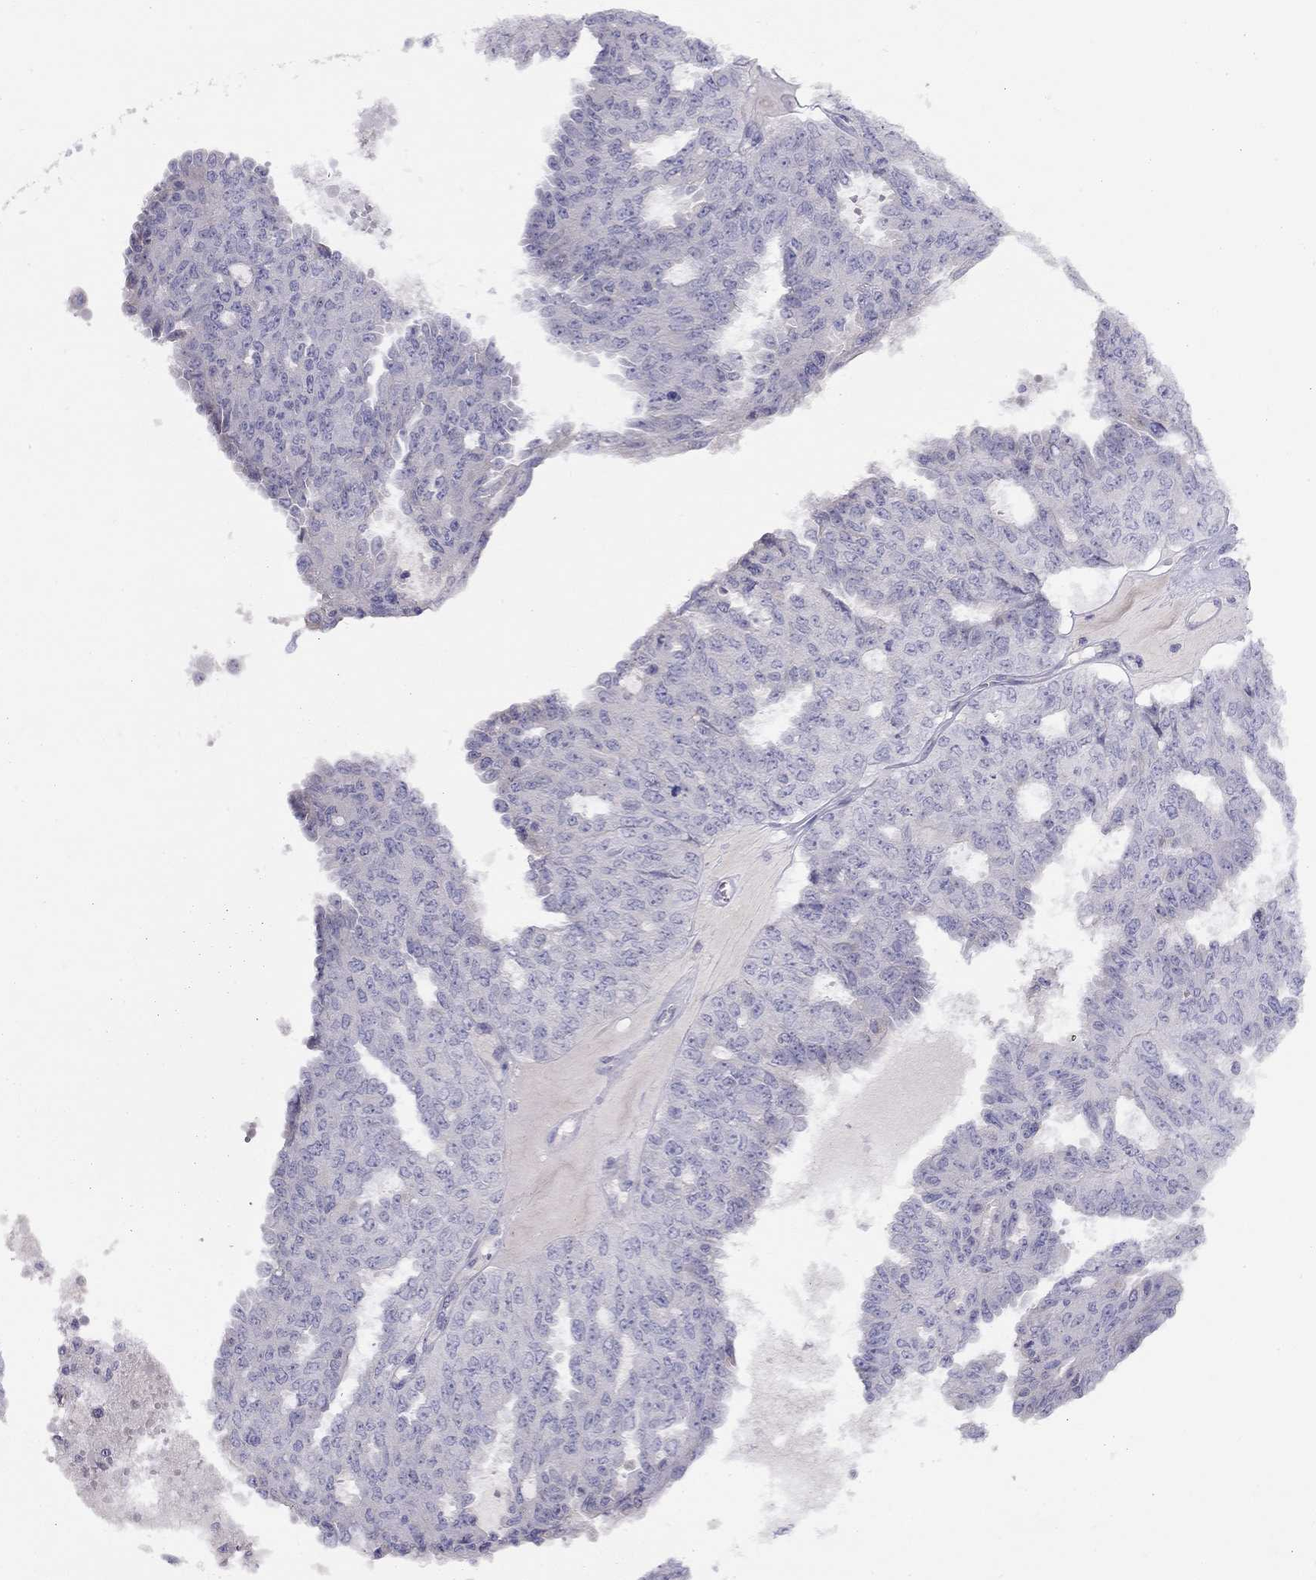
{"staining": {"intensity": "negative", "quantity": "none", "location": "none"}, "tissue": "ovarian cancer", "cell_type": "Tumor cells", "image_type": "cancer", "snomed": [{"axis": "morphology", "description": "Cystadenocarcinoma, serous, NOS"}, {"axis": "topography", "description": "Ovary"}], "caption": "This is a image of immunohistochemistry staining of ovarian cancer, which shows no expression in tumor cells.", "gene": "CPNE4", "patient": {"sex": "female", "age": 71}}